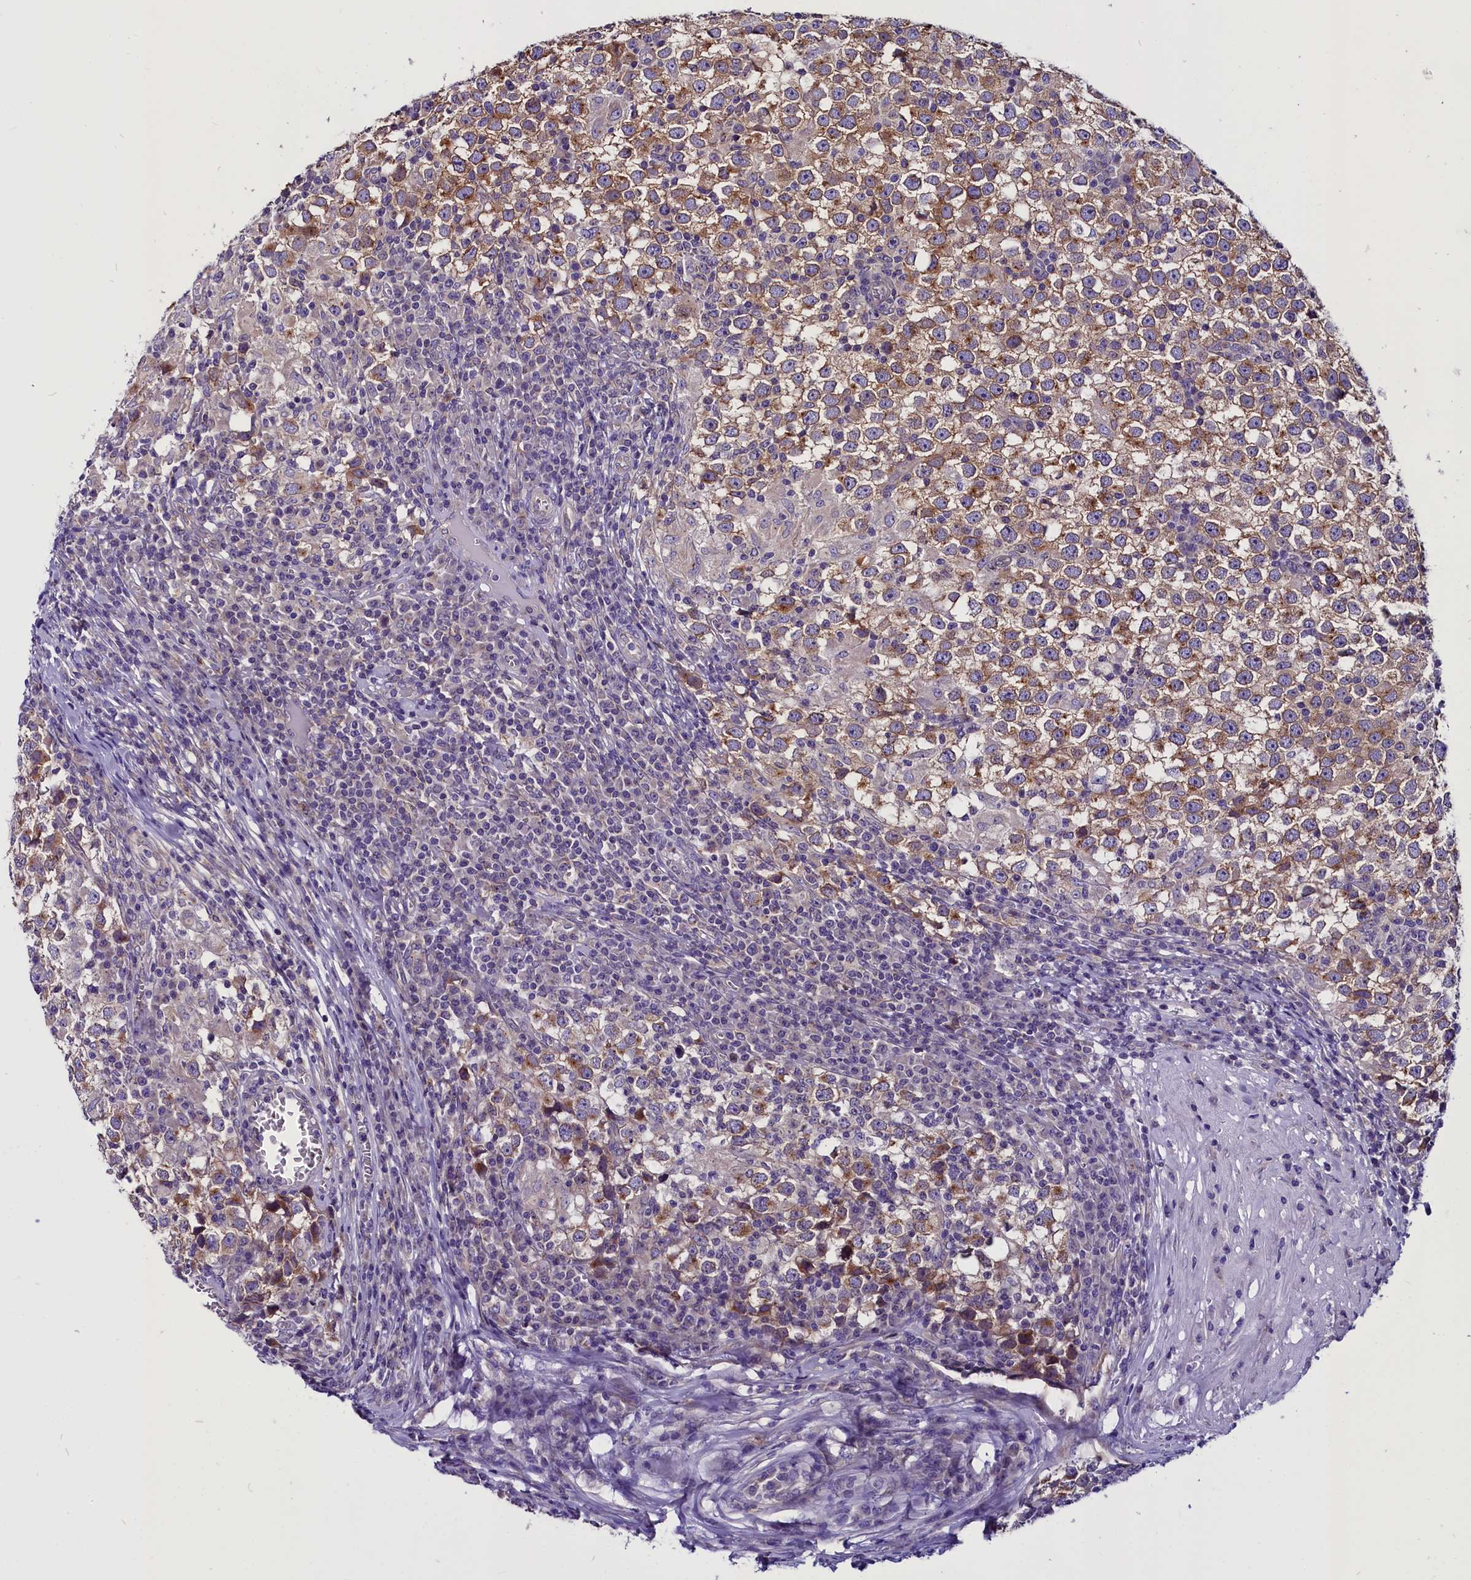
{"staining": {"intensity": "moderate", "quantity": "<25%", "location": "cytoplasmic/membranous"}, "tissue": "testis cancer", "cell_type": "Tumor cells", "image_type": "cancer", "snomed": [{"axis": "morphology", "description": "Seminoma, NOS"}, {"axis": "topography", "description": "Testis"}], "caption": "Tumor cells show low levels of moderate cytoplasmic/membranous positivity in about <25% of cells in human seminoma (testis). Using DAB (brown) and hematoxylin (blue) stains, captured at high magnification using brightfield microscopy.", "gene": "CEP170", "patient": {"sex": "male", "age": 65}}